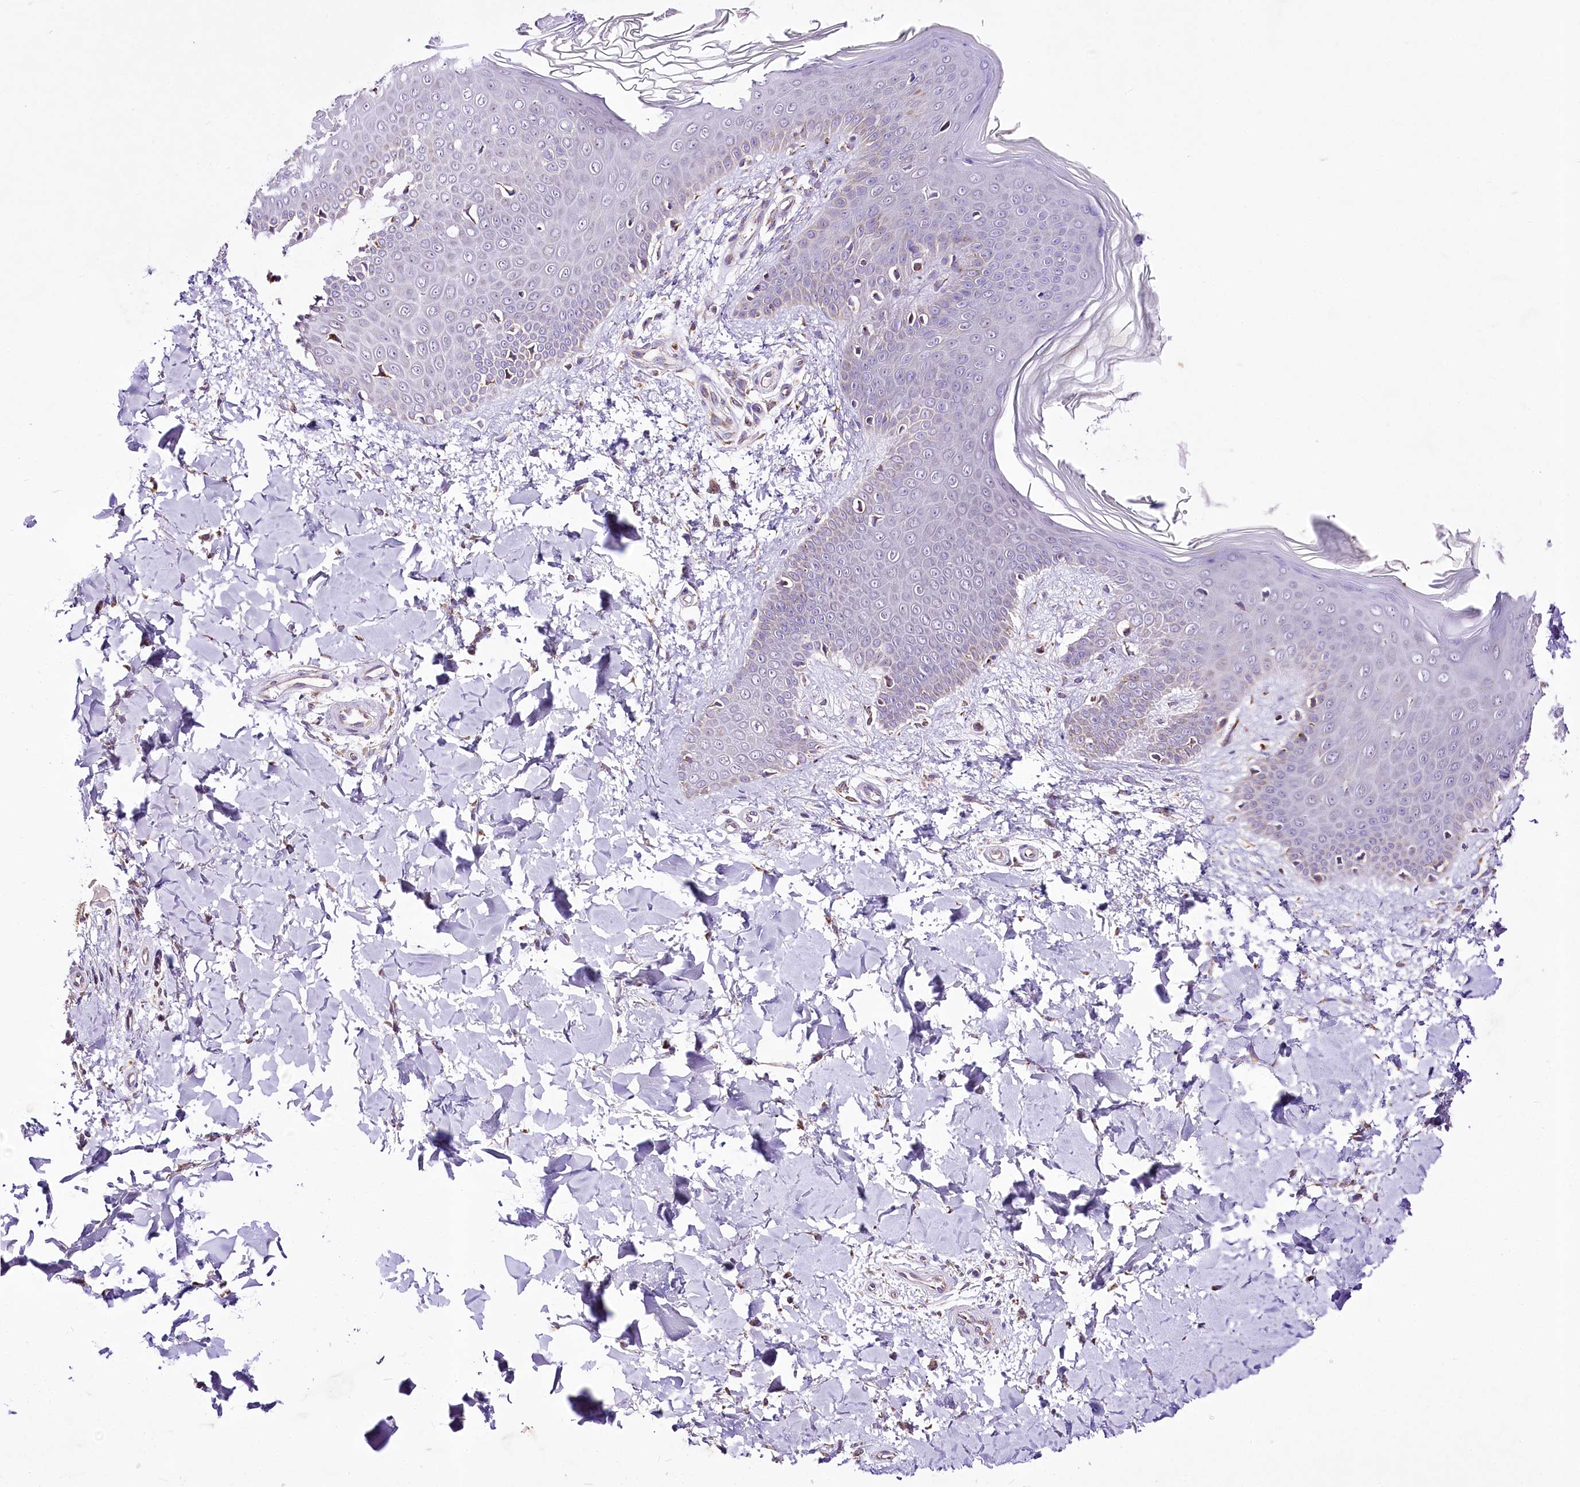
{"staining": {"intensity": "moderate", "quantity": ">75%", "location": "cytoplasmic/membranous"}, "tissue": "skin", "cell_type": "Fibroblasts", "image_type": "normal", "snomed": [{"axis": "morphology", "description": "Normal tissue, NOS"}, {"axis": "topography", "description": "Skin"}], "caption": "Protein expression analysis of normal human skin reveals moderate cytoplasmic/membranous expression in approximately >75% of fibroblasts.", "gene": "ATE1", "patient": {"sex": "male", "age": 36}}